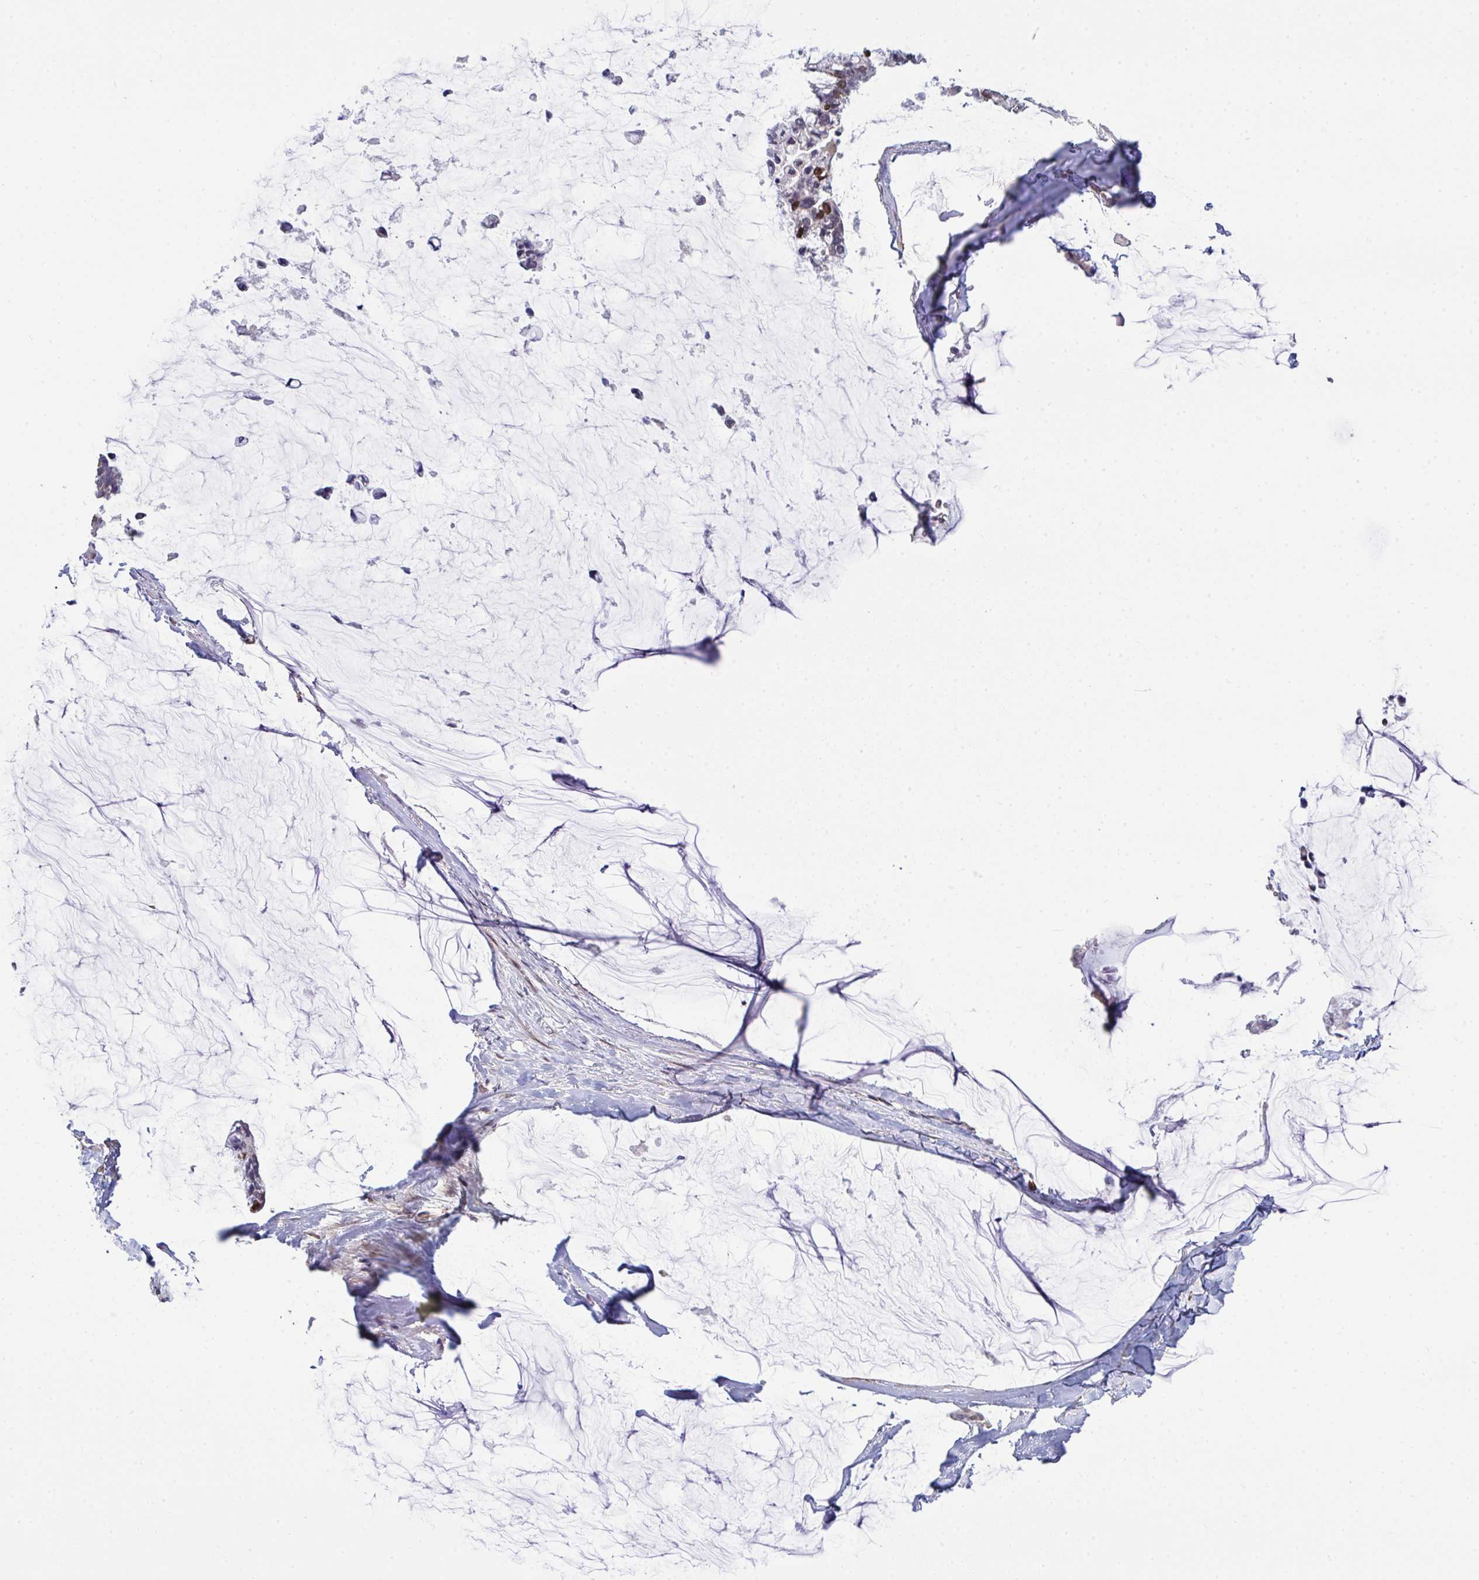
{"staining": {"intensity": "moderate", "quantity": "<25%", "location": "nuclear"}, "tissue": "ovarian cancer", "cell_type": "Tumor cells", "image_type": "cancer", "snomed": [{"axis": "morphology", "description": "Cystadenocarcinoma, mucinous, NOS"}, {"axis": "topography", "description": "Ovary"}], "caption": "Mucinous cystadenocarcinoma (ovarian) was stained to show a protein in brown. There is low levels of moderate nuclear expression in about <25% of tumor cells. (brown staining indicates protein expression, while blue staining denotes nuclei).", "gene": "SETD7", "patient": {"sex": "female", "age": 39}}